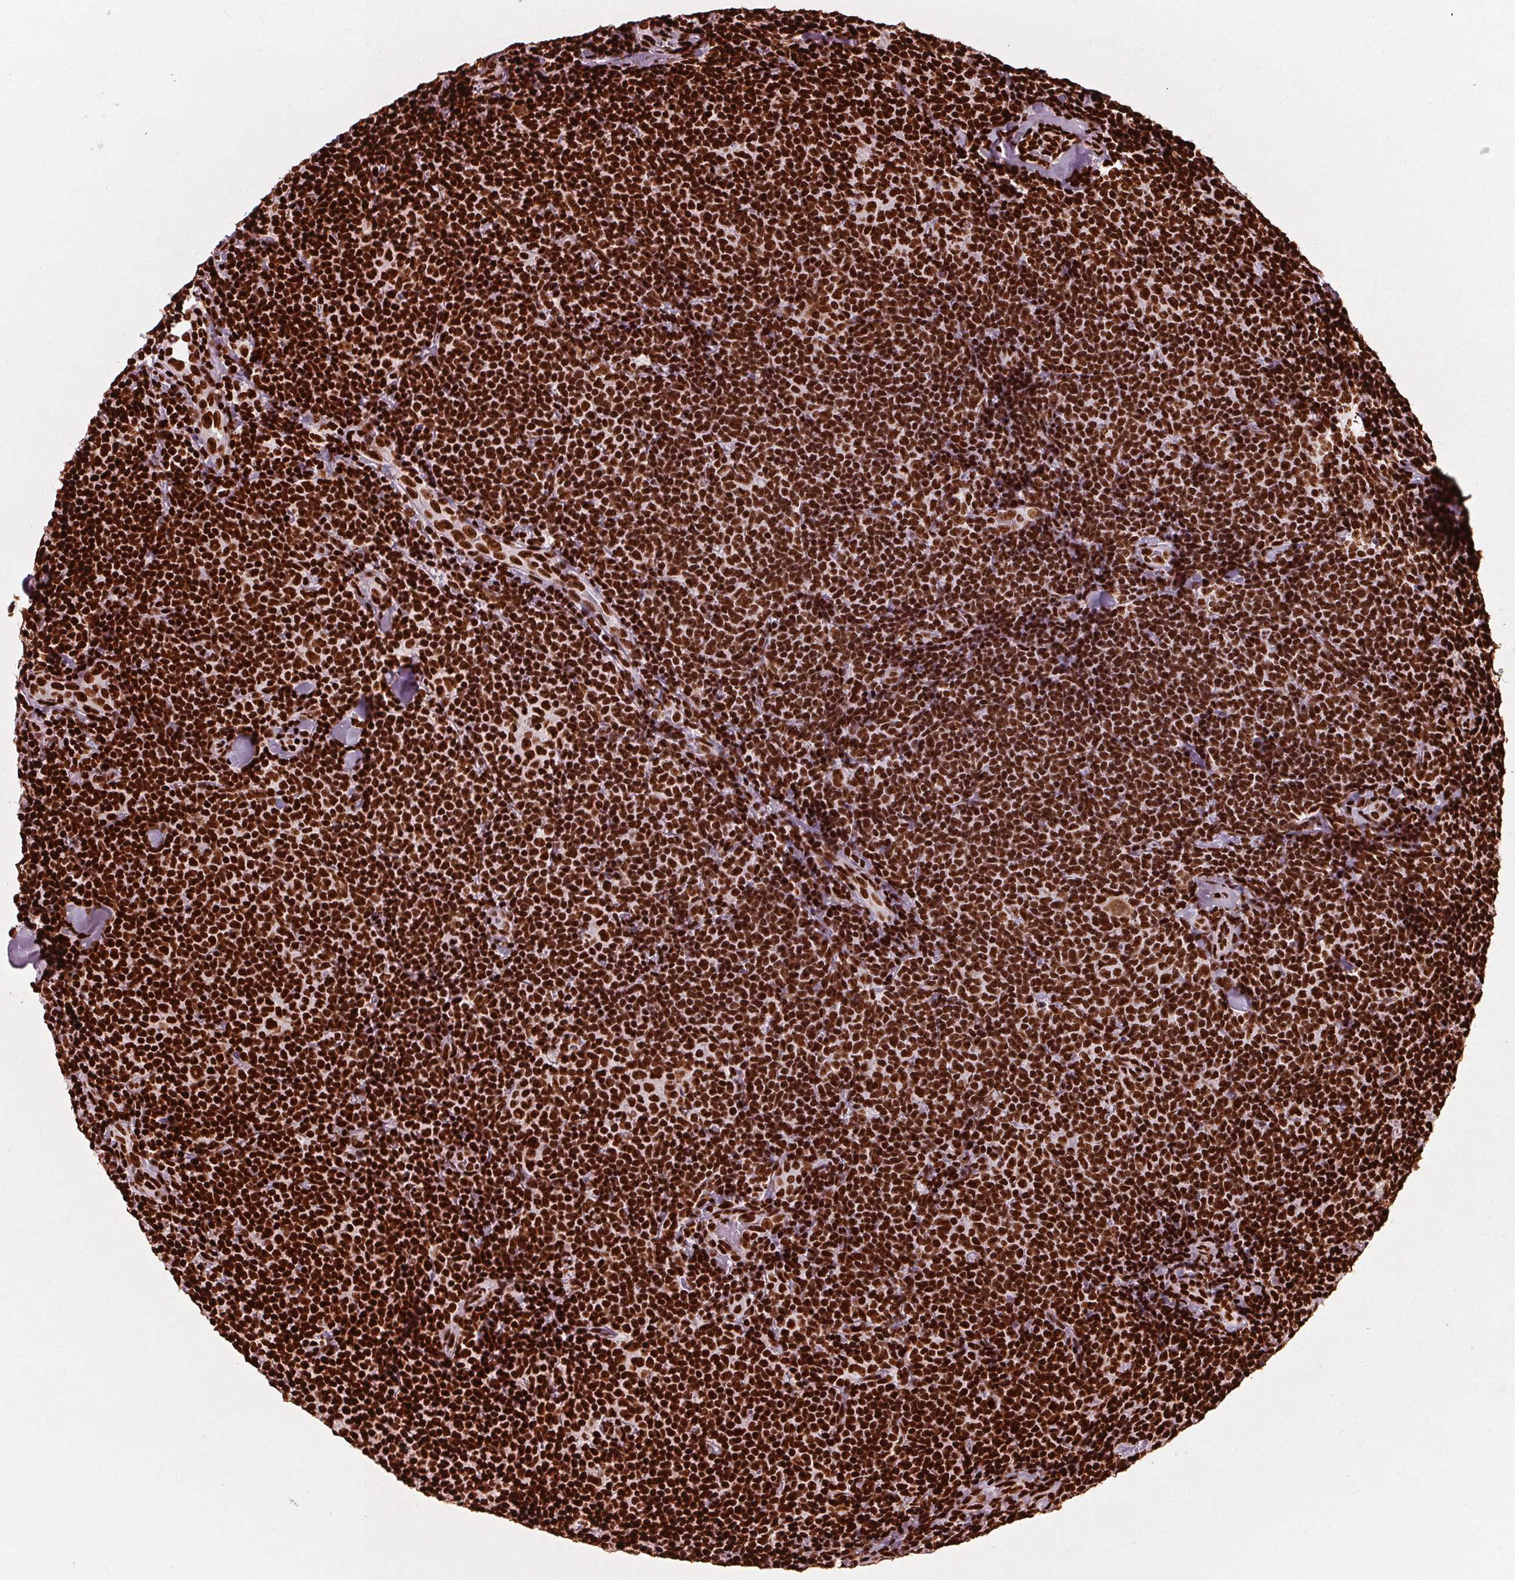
{"staining": {"intensity": "strong", "quantity": ">75%", "location": "nuclear"}, "tissue": "lymphoma", "cell_type": "Tumor cells", "image_type": "cancer", "snomed": [{"axis": "morphology", "description": "Malignant lymphoma, non-Hodgkin's type, Low grade"}, {"axis": "topography", "description": "Lymph node"}], "caption": "This is a histology image of immunohistochemistry staining of lymphoma, which shows strong staining in the nuclear of tumor cells.", "gene": "BRD4", "patient": {"sex": "female", "age": 56}}